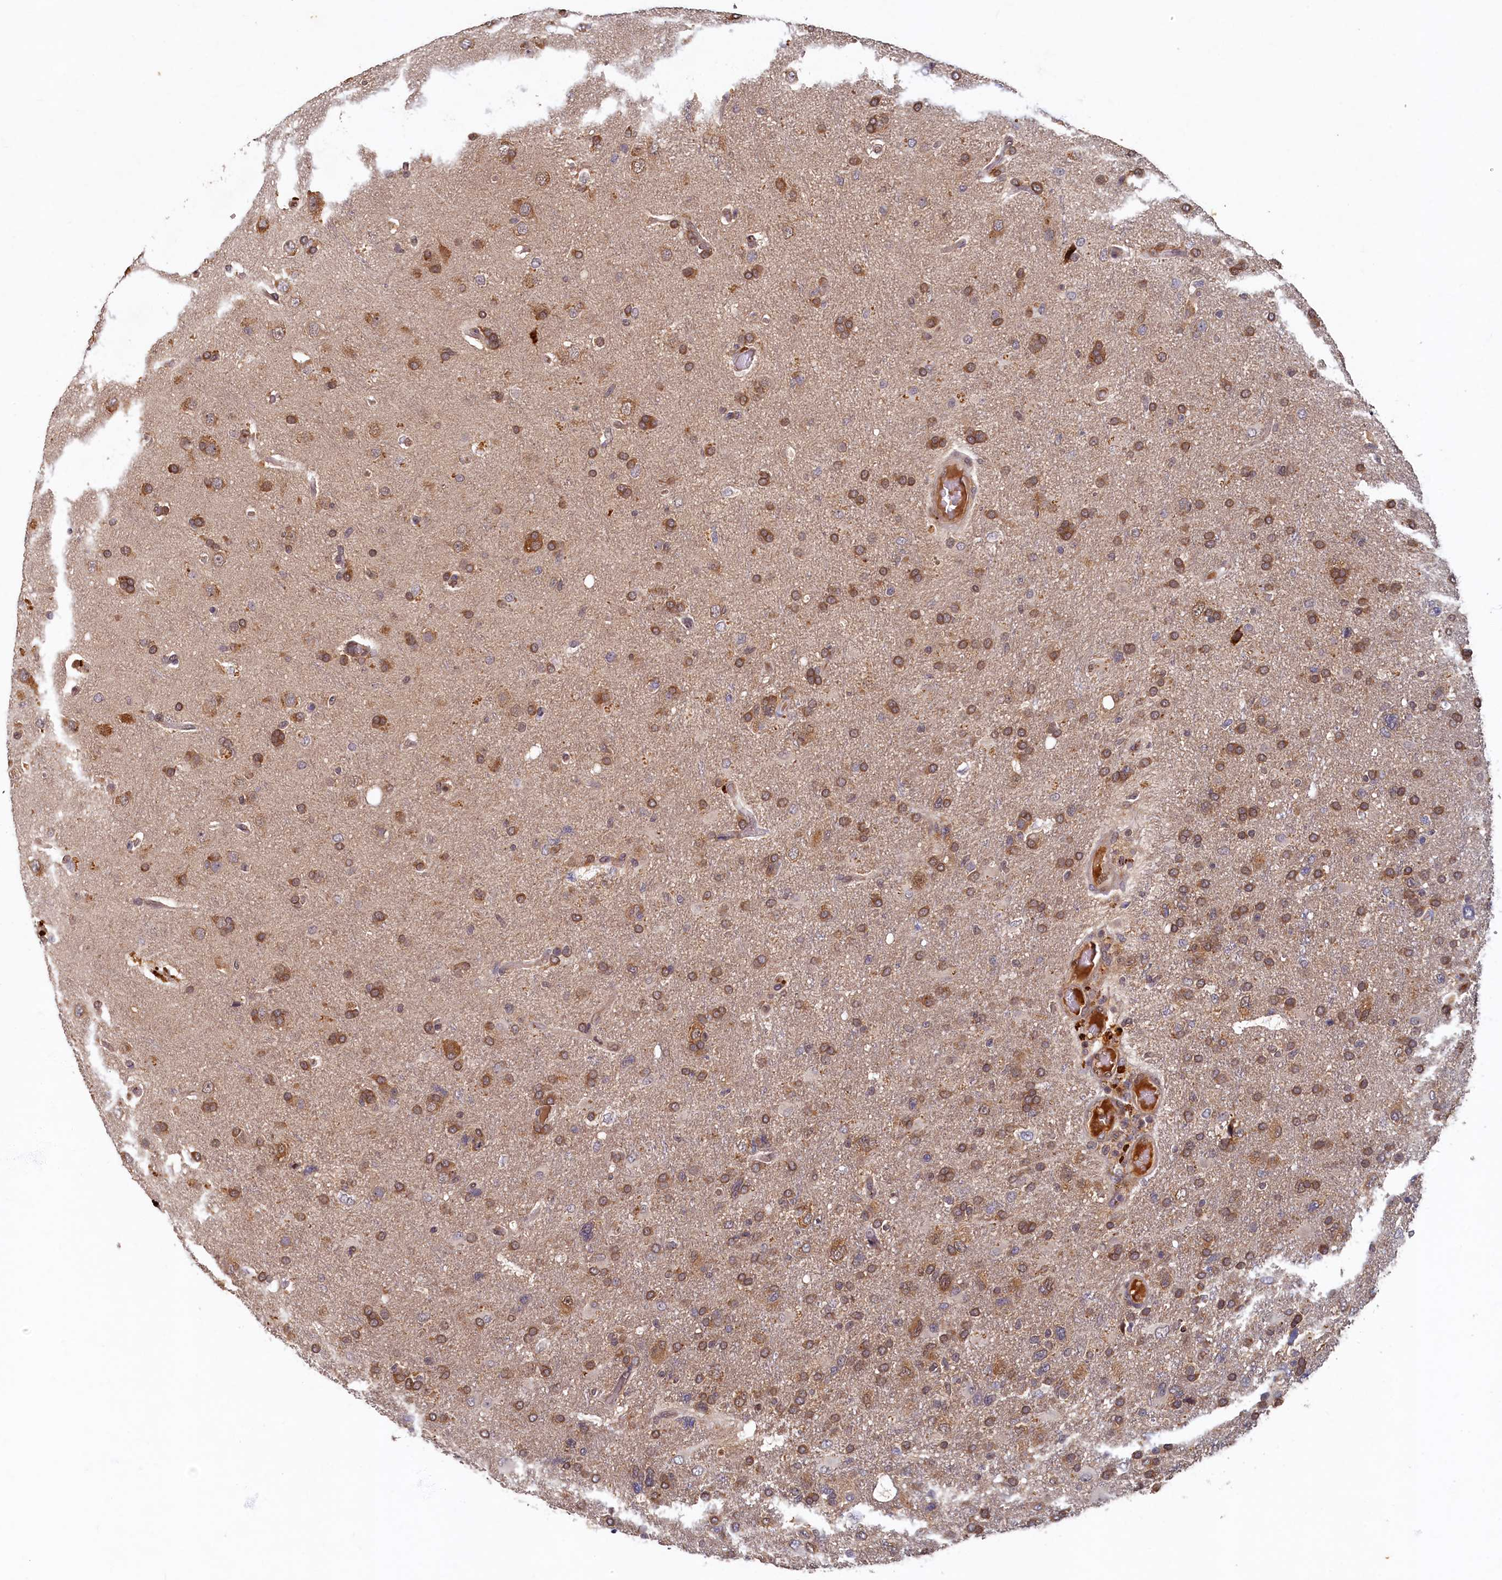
{"staining": {"intensity": "moderate", "quantity": ">75%", "location": "cytoplasmic/membranous"}, "tissue": "glioma", "cell_type": "Tumor cells", "image_type": "cancer", "snomed": [{"axis": "morphology", "description": "Glioma, malignant, High grade"}, {"axis": "topography", "description": "Brain"}], "caption": "Immunohistochemical staining of human glioma exhibits medium levels of moderate cytoplasmic/membranous staining in approximately >75% of tumor cells.", "gene": "LCMT2", "patient": {"sex": "male", "age": 61}}